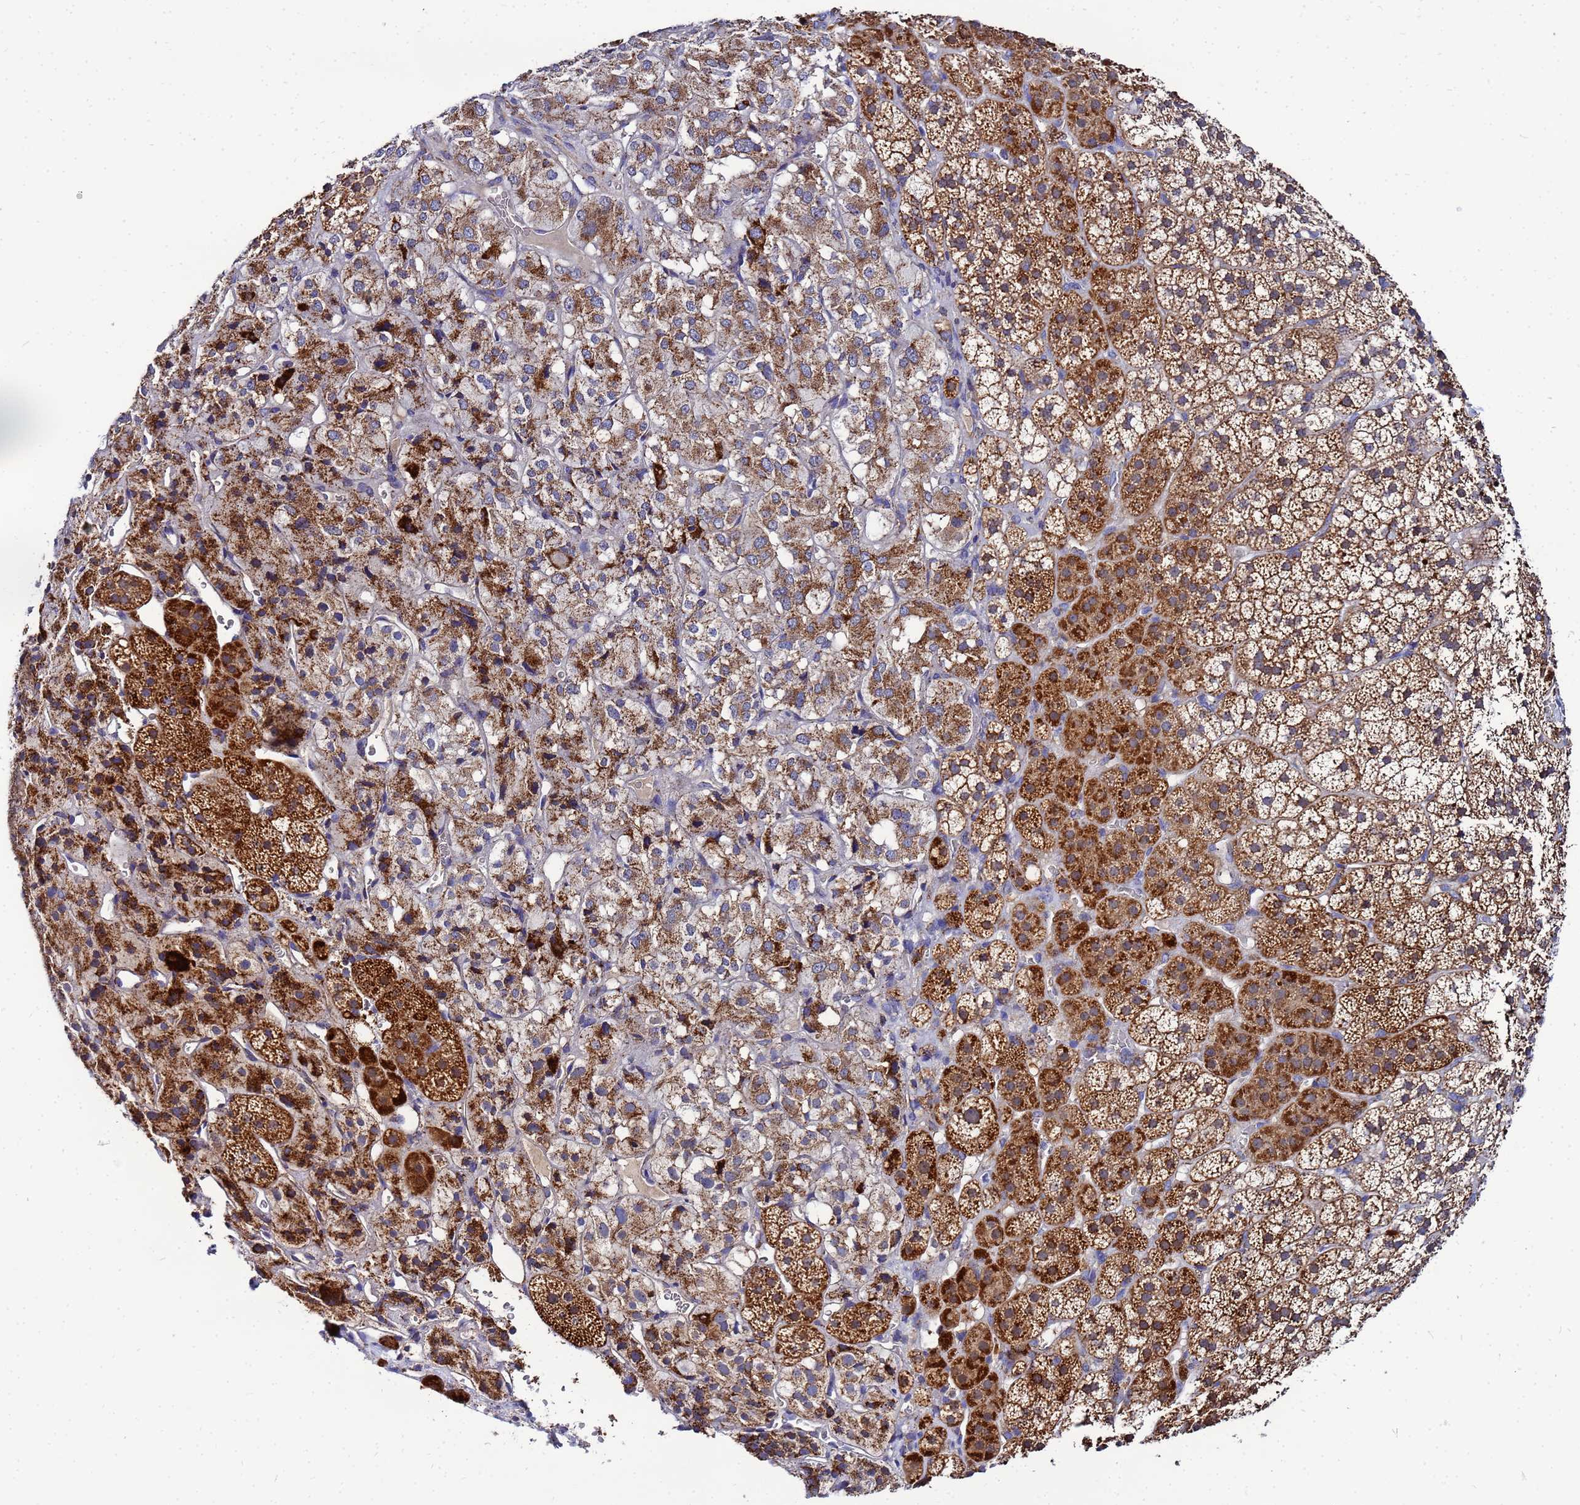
{"staining": {"intensity": "strong", "quantity": "25%-75%", "location": "cytoplasmic/membranous"}, "tissue": "adrenal gland", "cell_type": "Glandular cells", "image_type": "normal", "snomed": [{"axis": "morphology", "description": "Normal tissue, NOS"}, {"axis": "topography", "description": "Adrenal gland"}], "caption": "Glandular cells display high levels of strong cytoplasmic/membranous staining in about 25%-75% of cells in unremarkable human adrenal gland. Immunohistochemistry (ihc) stains the protein in brown and the nuclei are stained blue.", "gene": "FAHD2A", "patient": {"sex": "female", "age": 44}}